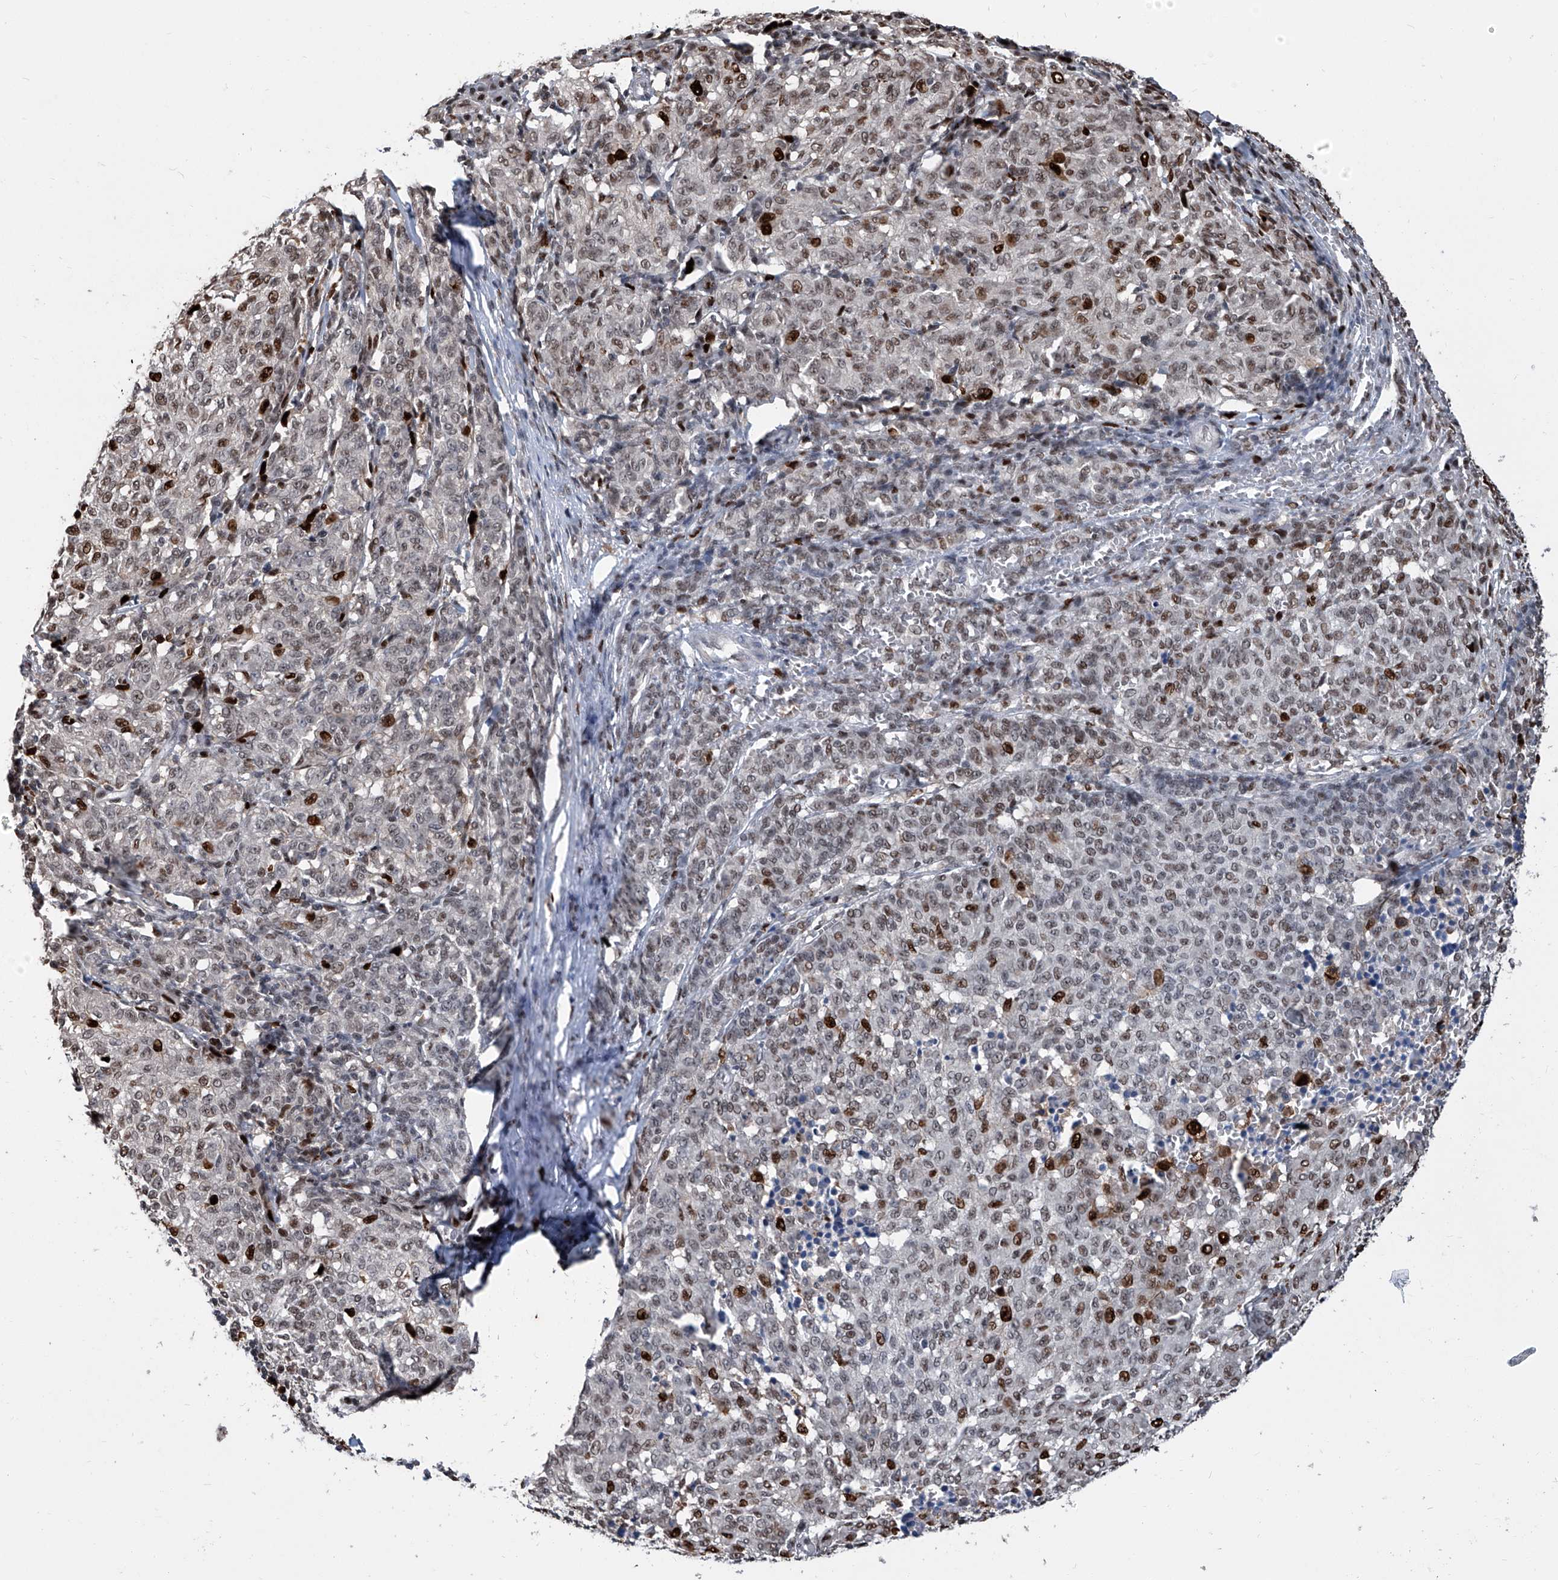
{"staining": {"intensity": "strong", "quantity": "<25%", "location": "nuclear"}, "tissue": "melanoma", "cell_type": "Tumor cells", "image_type": "cancer", "snomed": [{"axis": "morphology", "description": "Malignant melanoma, NOS"}, {"axis": "topography", "description": "Skin"}], "caption": "DAB (3,3'-diaminobenzidine) immunohistochemical staining of human malignant melanoma demonstrates strong nuclear protein staining in approximately <25% of tumor cells.", "gene": "PCNA", "patient": {"sex": "female", "age": 72}}